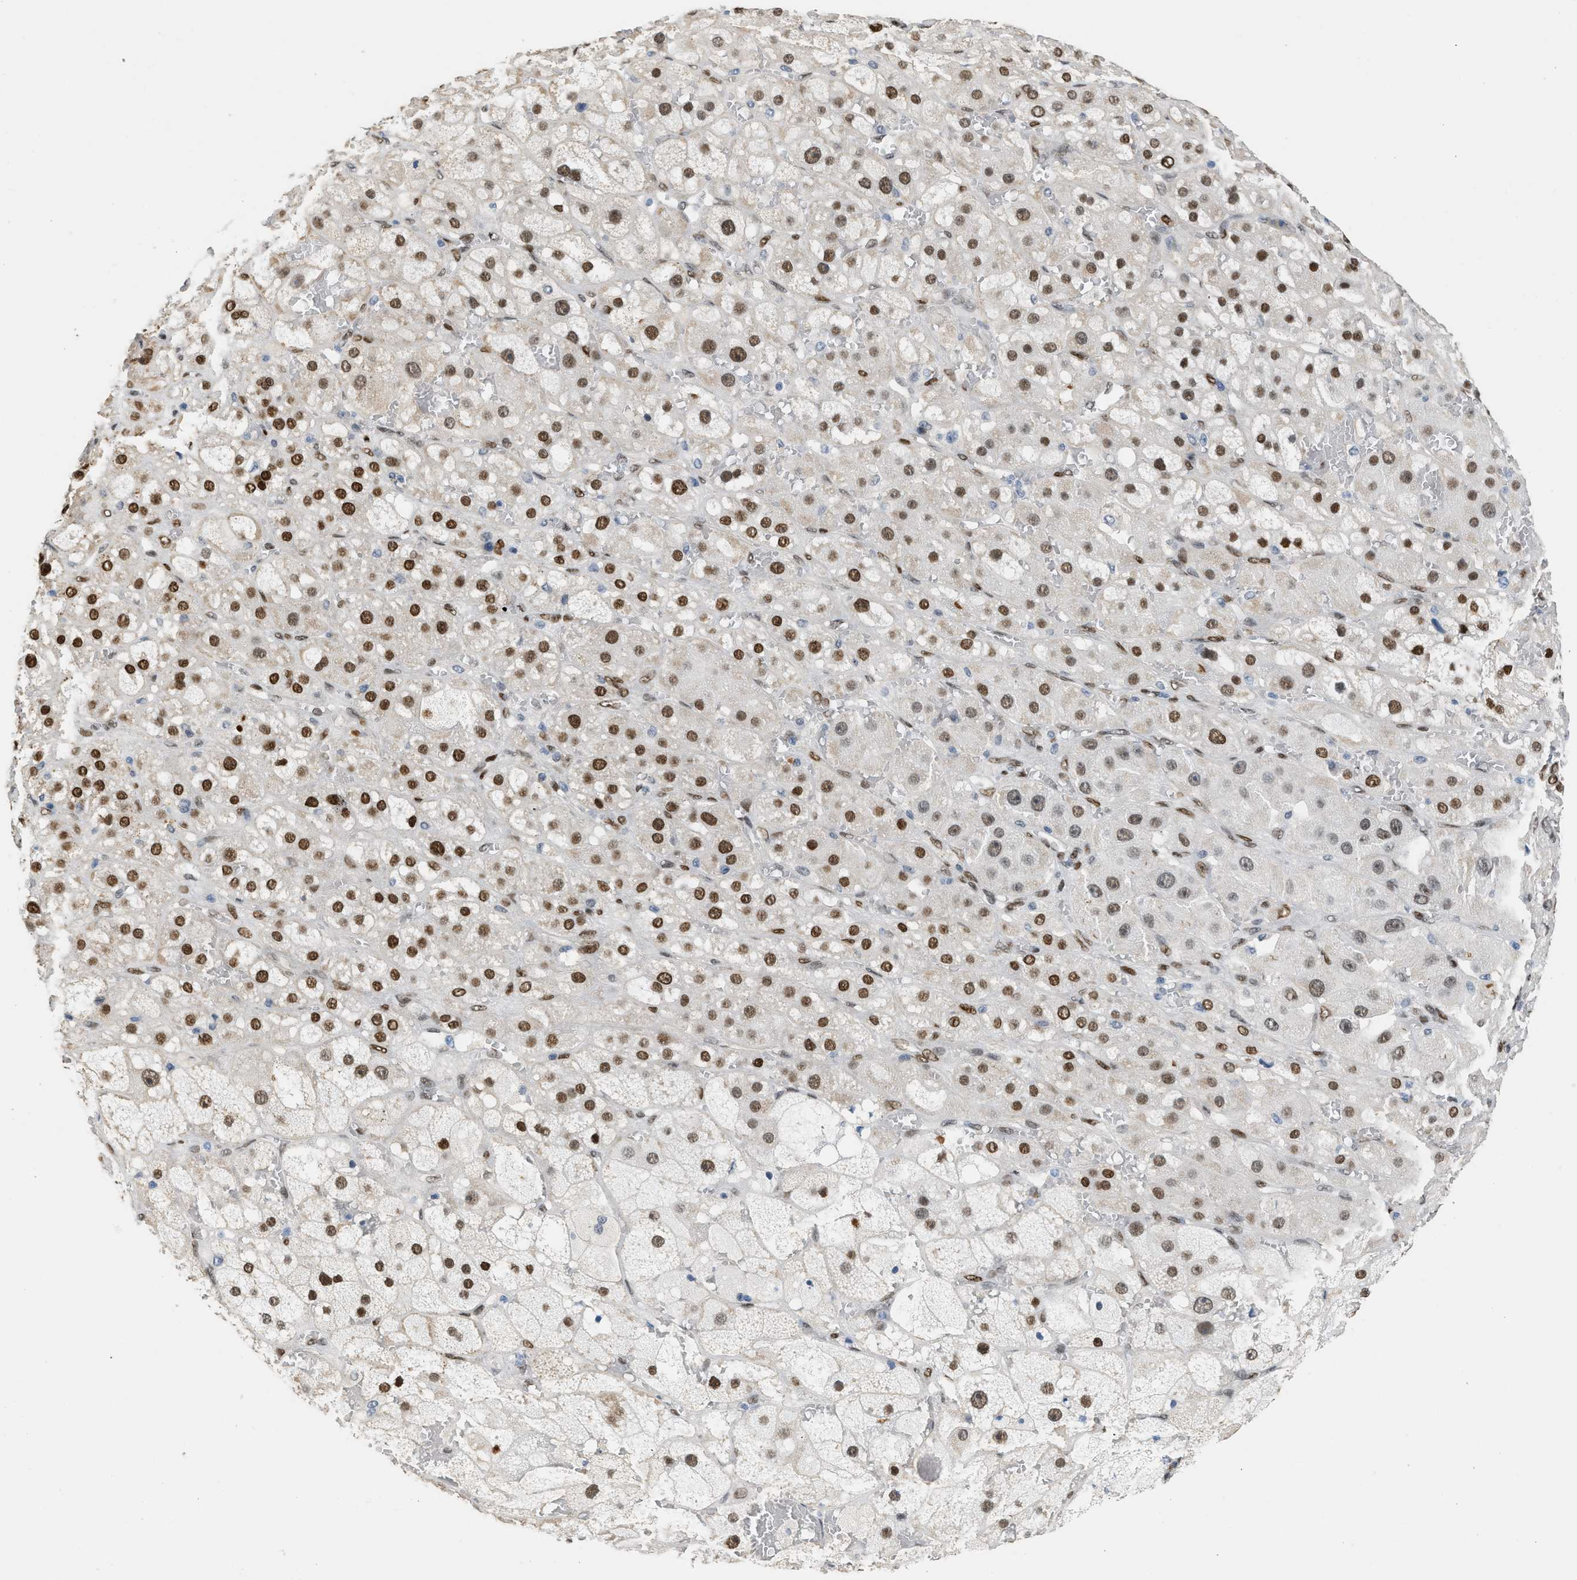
{"staining": {"intensity": "strong", "quantity": ">75%", "location": "cytoplasmic/membranous"}, "tissue": "adrenal gland", "cell_type": "Glandular cells", "image_type": "normal", "snomed": [{"axis": "morphology", "description": "Normal tissue, NOS"}, {"axis": "topography", "description": "Adrenal gland"}], "caption": "Glandular cells show high levels of strong cytoplasmic/membranous positivity in approximately >75% of cells in normal adrenal gland. The staining was performed using DAB (3,3'-diaminobenzidine), with brown indicating positive protein expression. Nuclei are stained blue with hematoxylin.", "gene": "ZBTB20", "patient": {"sex": "female", "age": 47}}